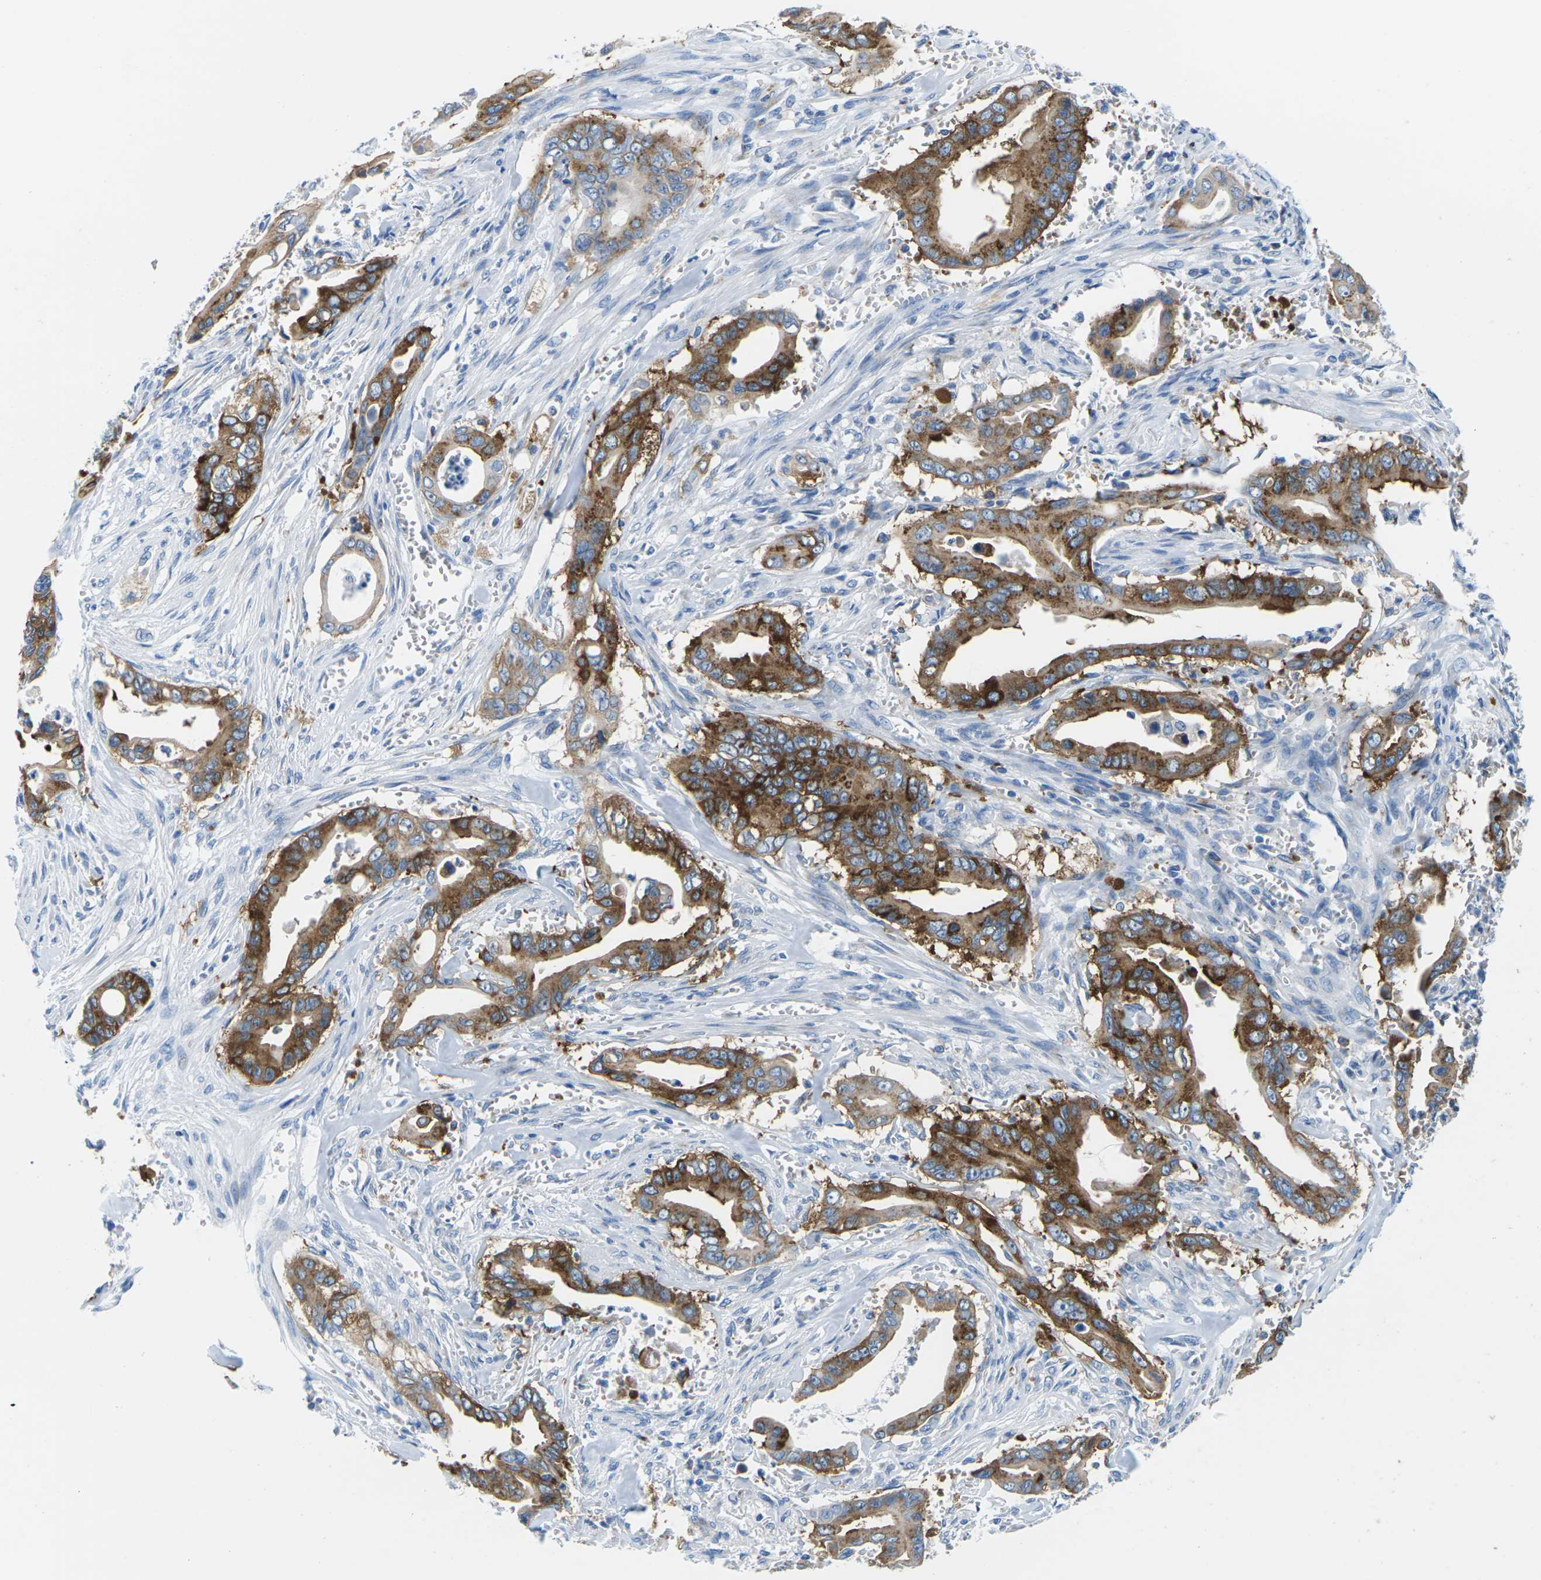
{"staining": {"intensity": "moderate", "quantity": ">75%", "location": "cytoplasmic/membranous"}, "tissue": "pancreatic cancer", "cell_type": "Tumor cells", "image_type": "cancer", "snomed": [{"axis": "morphology", "description": "Adenocarcinoma, NOS"}, {"axis": "topography", "description": "Pancreas"}], "caption": "Moderate cytoplasmic/membranous positivity is appreciated in about >75% of tumor cells in adenocarcinoma (pancreatic). The protein is shown in brown color, while the nuclei are stained blue.", "gene": "SYNGR2", "patient": {"sex": "male", "age": 59}}